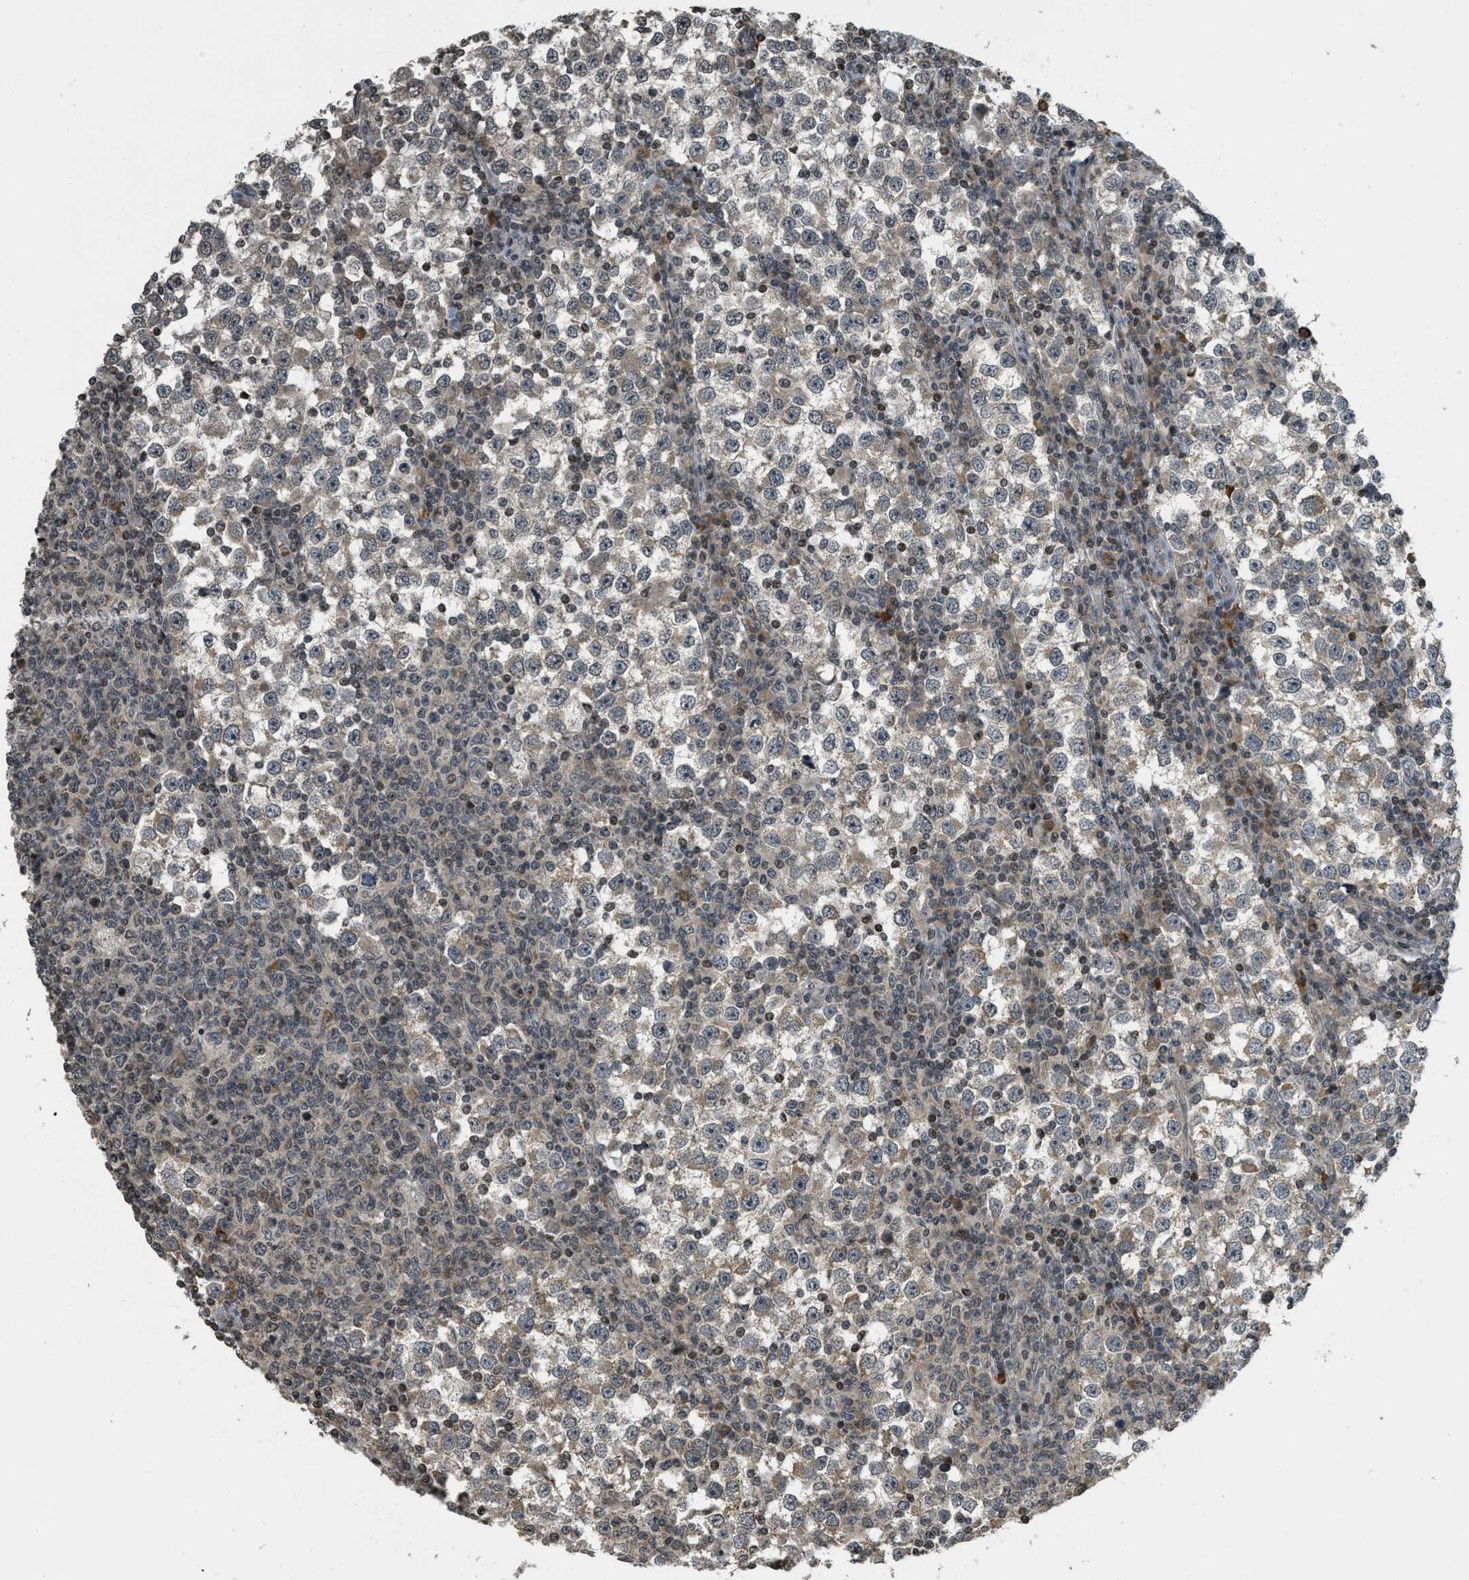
{"staining": {"intensity": "moderate", "quantity": "25%-75%", "location": "cytoplasmic/membranous,nuclear"}, "tissue": "testis cancer", "cell_type": "Tumor cells", "image_type": "cancer", "snomed": [{"axis": "morphology", "description": "Seminoma, NOS"}, {"axis": "topography", "description": "Testis"}], "caption": "An image of testis cancer stained for a protein reveals moderate cytoplasmic/membranous and nuclear brown staining in tumor cells. The protein of interest is stained brown, and the nuclei are stained in blue (DAB (3,3'-diaminobenzidine) IHC with brightfield microscopy, high magnification).", "gene": "SIAH1", "patient": {"sex": "male", "age": 65}}